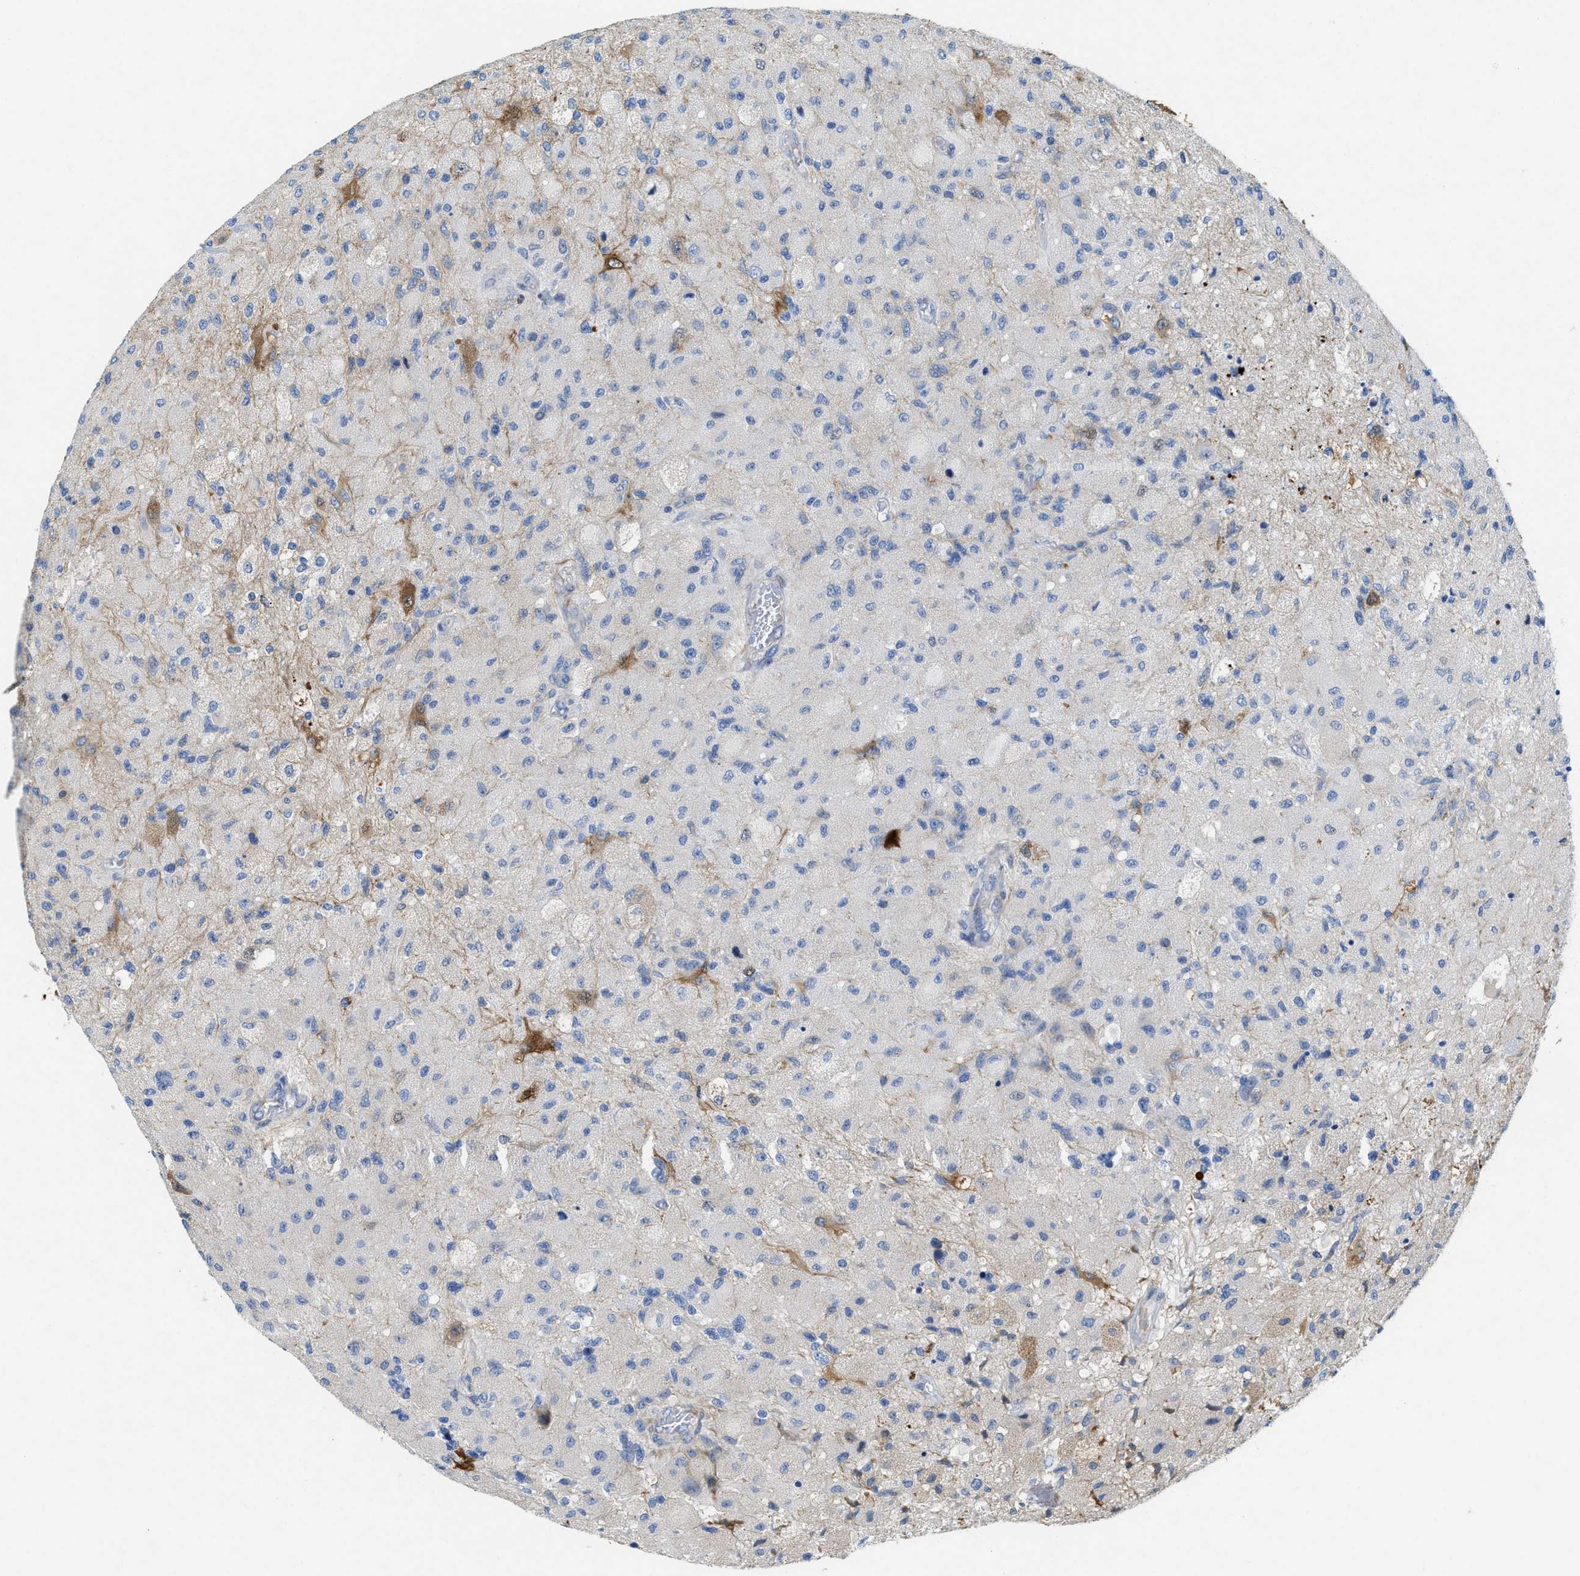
{"staining": {"intensity": "negative", "quantity": "none", "location": "none"}, "tissue": "glioma", "cell_type": "Tumor cells", "image_type": "cancer", "snomed": [{"axis": "morphology", "description": "Normal tissue, NOS"}, {"axis": "morphology", "description": "Glioma, malignant, High grade"}, {"axis": "topography", "description": "Cerebral cortex"}], "caption": "Micrograph shows no significant protein positivity in tumor cells of glioma.", "gene": "ASS1", "patient": {"sex": "male", "age": 77}}